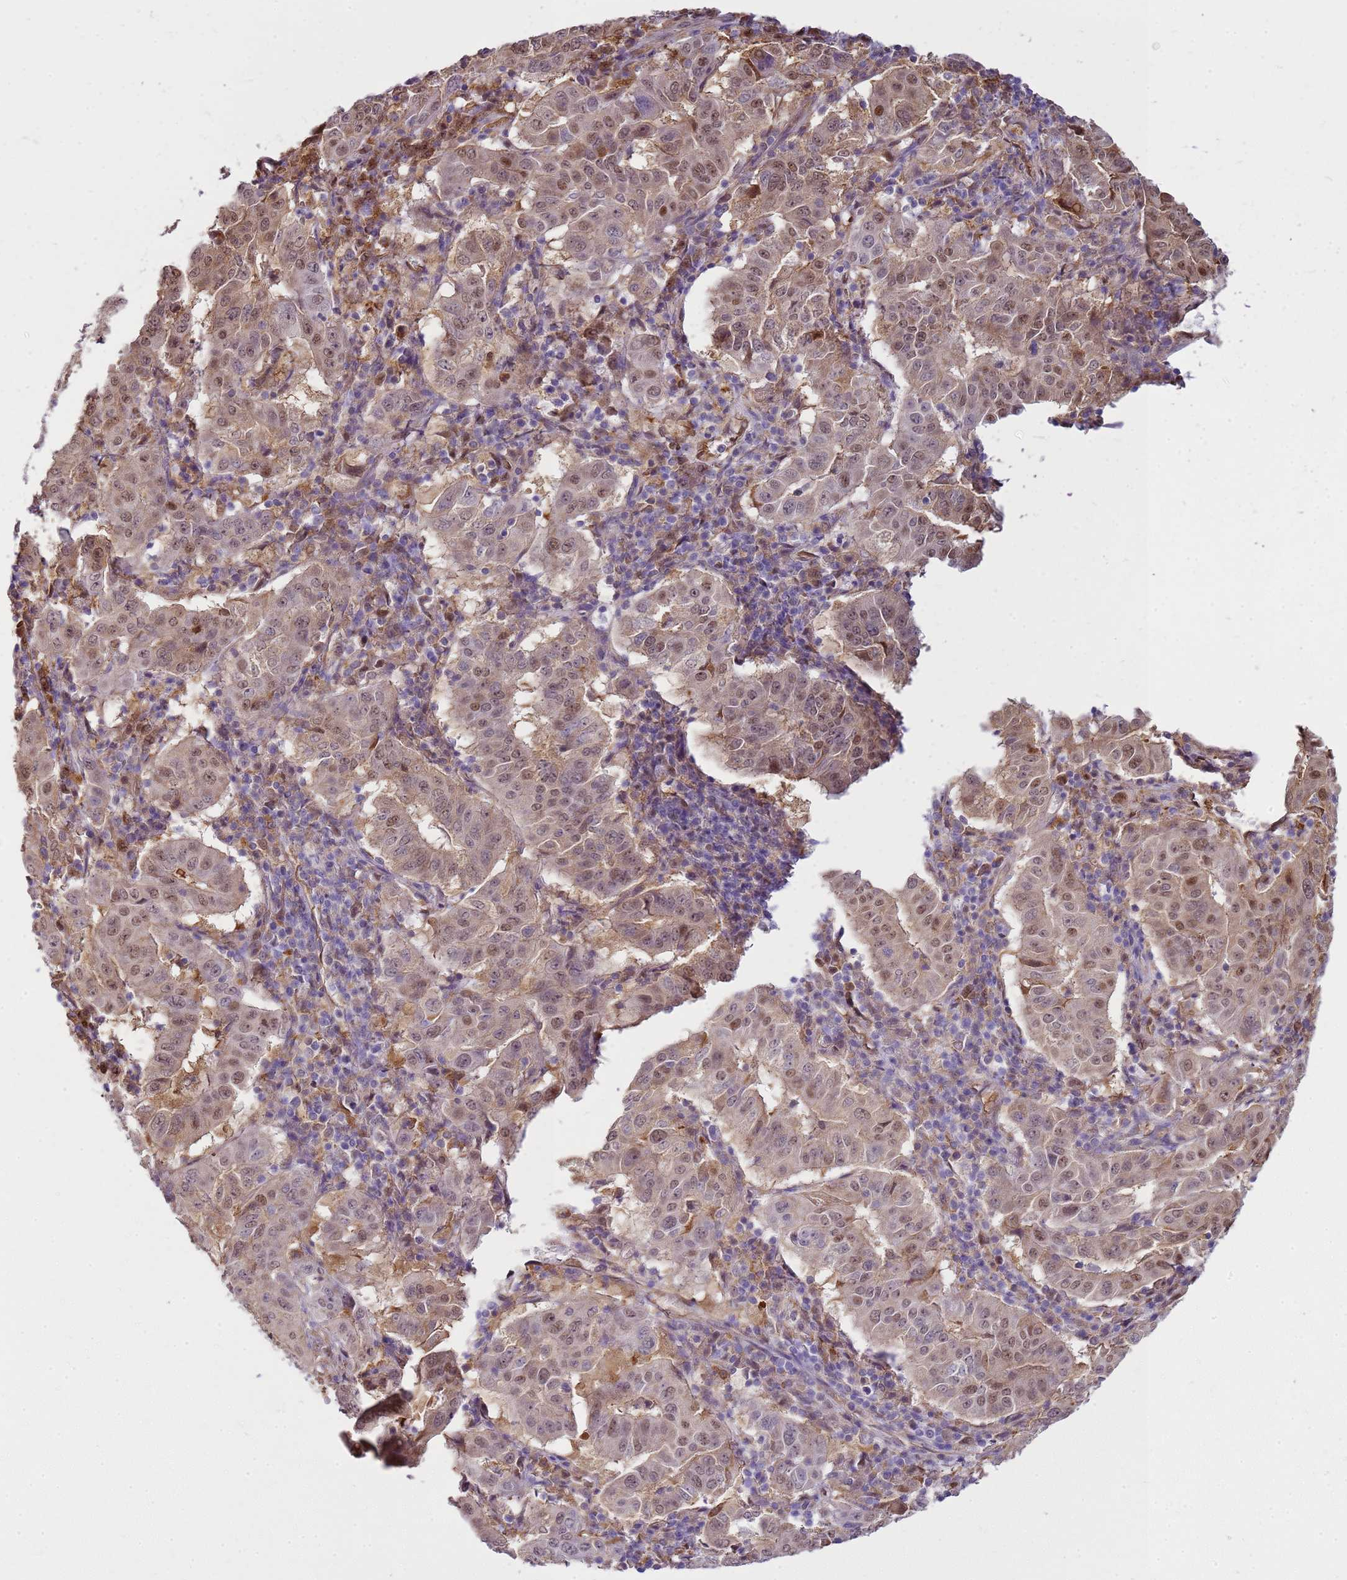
{"staining": {"intensity": "weak", "quantity": ">75%", "location": "cytoplasmic/membranous,nuclear"}, "tissue": "pancreatic cancer", "cell_type": "Tumor cells", "image_type": "cancer", "snomed": [{"axis": "morphology", "description": "Adenocarcinoma, NOS"}, {"axis": "topography", "description": "Pancreas"}], "caption": "Tumor cells show low levels of weak cytoplasmic/membranous and nuclear expression in approximately >75% of cells in human pancreatic adenocarcinoma. (Brightfield microscopy of DAB IHC at high magnification).", "gene": "YWHAE", "patient": {"sex": "male", "age": 63}}